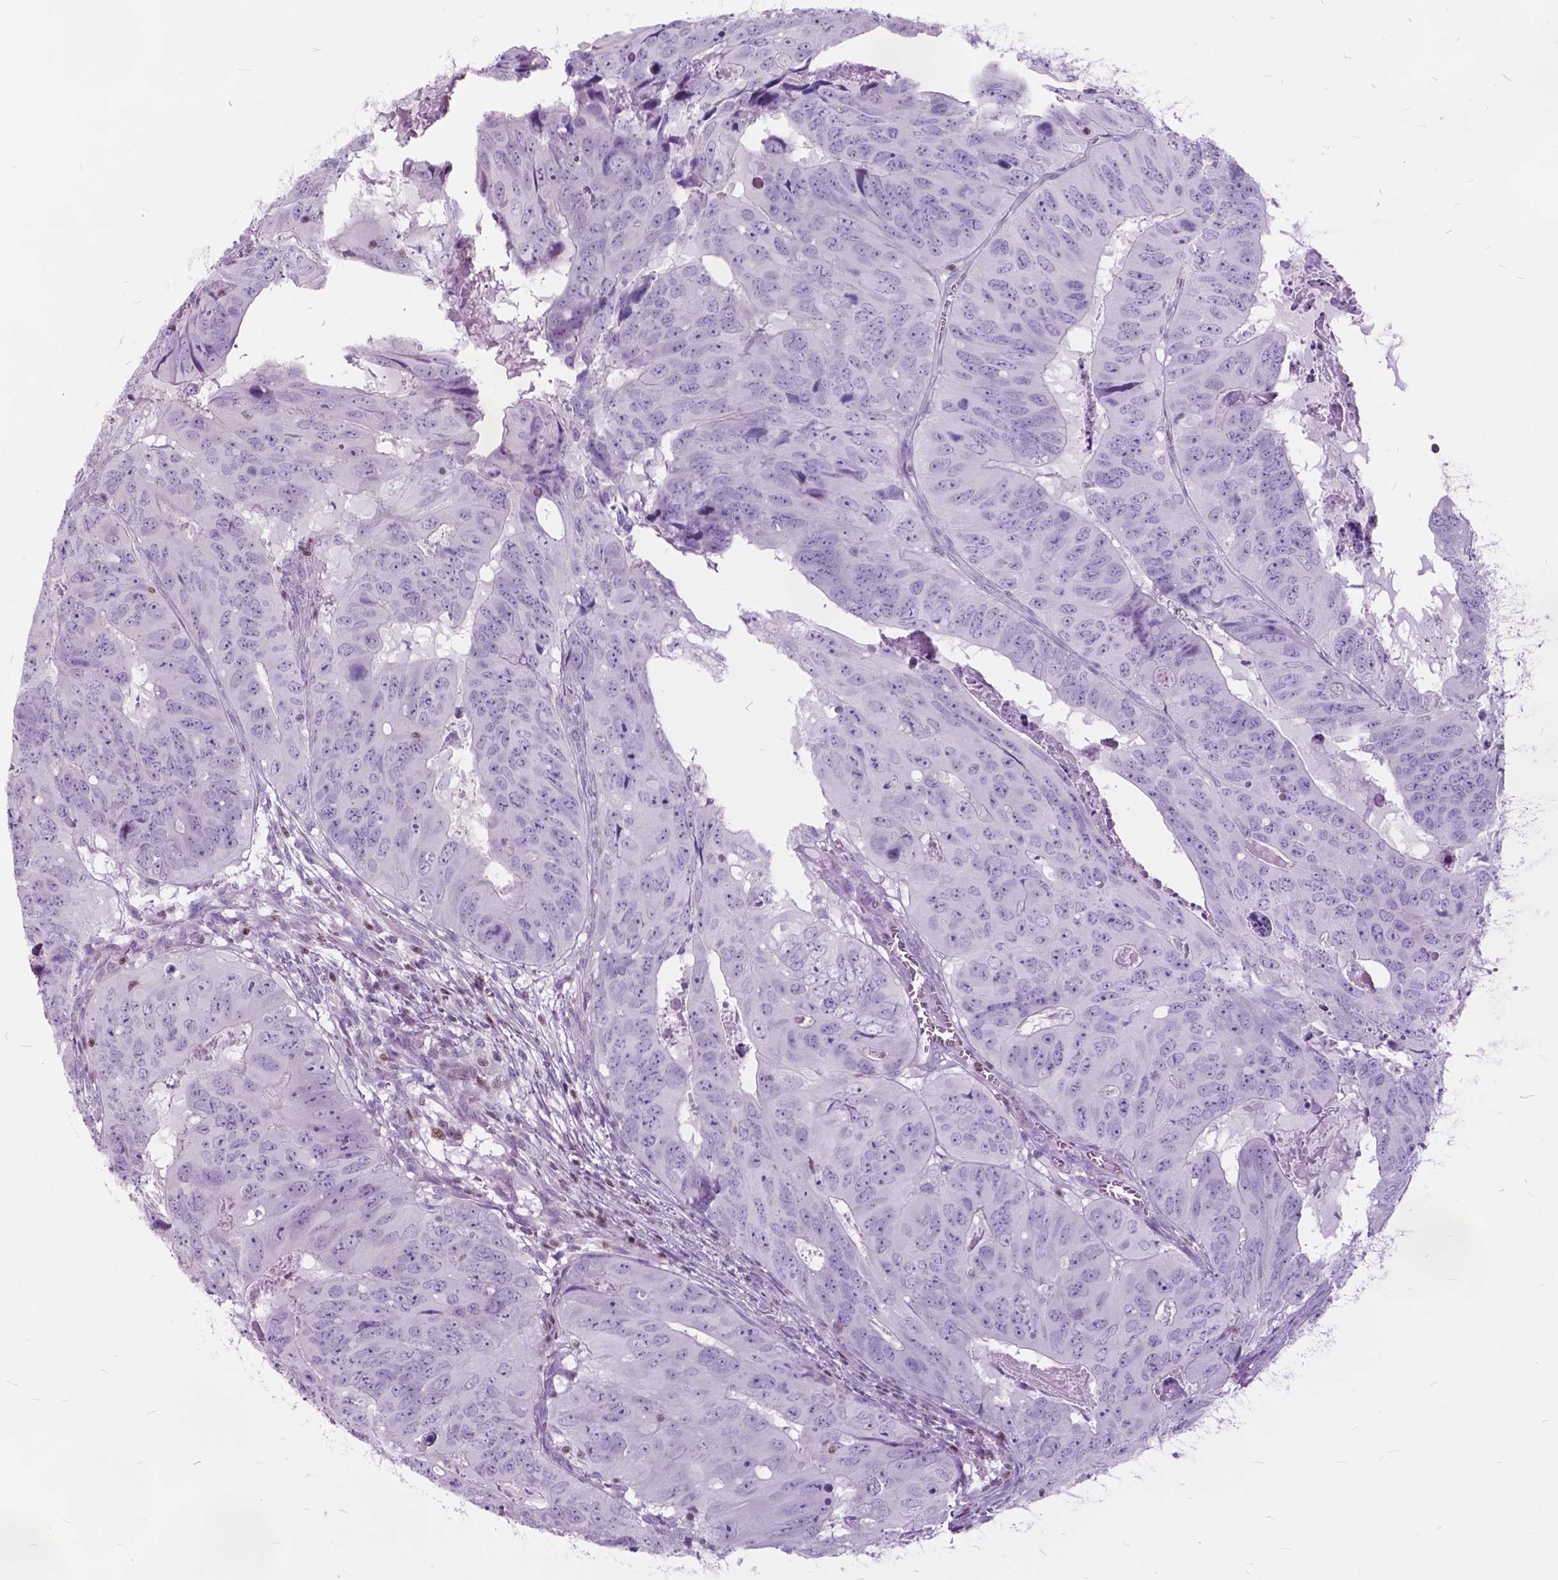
{"staining": {"intensity": "negative", "quantity": "none", "location": "none"}, "tissue": "colorectal cancer", "cell_type": "Tumor cells", "image_type": "cancer", "snomed": [{"axis": "morphology", "description": "Adenocarcinoma, NOS"}, {"axis": "topography", "description": "Colon"}], "caption": "There is no significant positivity in tumor cells of adenocarcinoma (colorectal).", "gene": "SP140", "patient": {"sex": "male", "age": 79}}